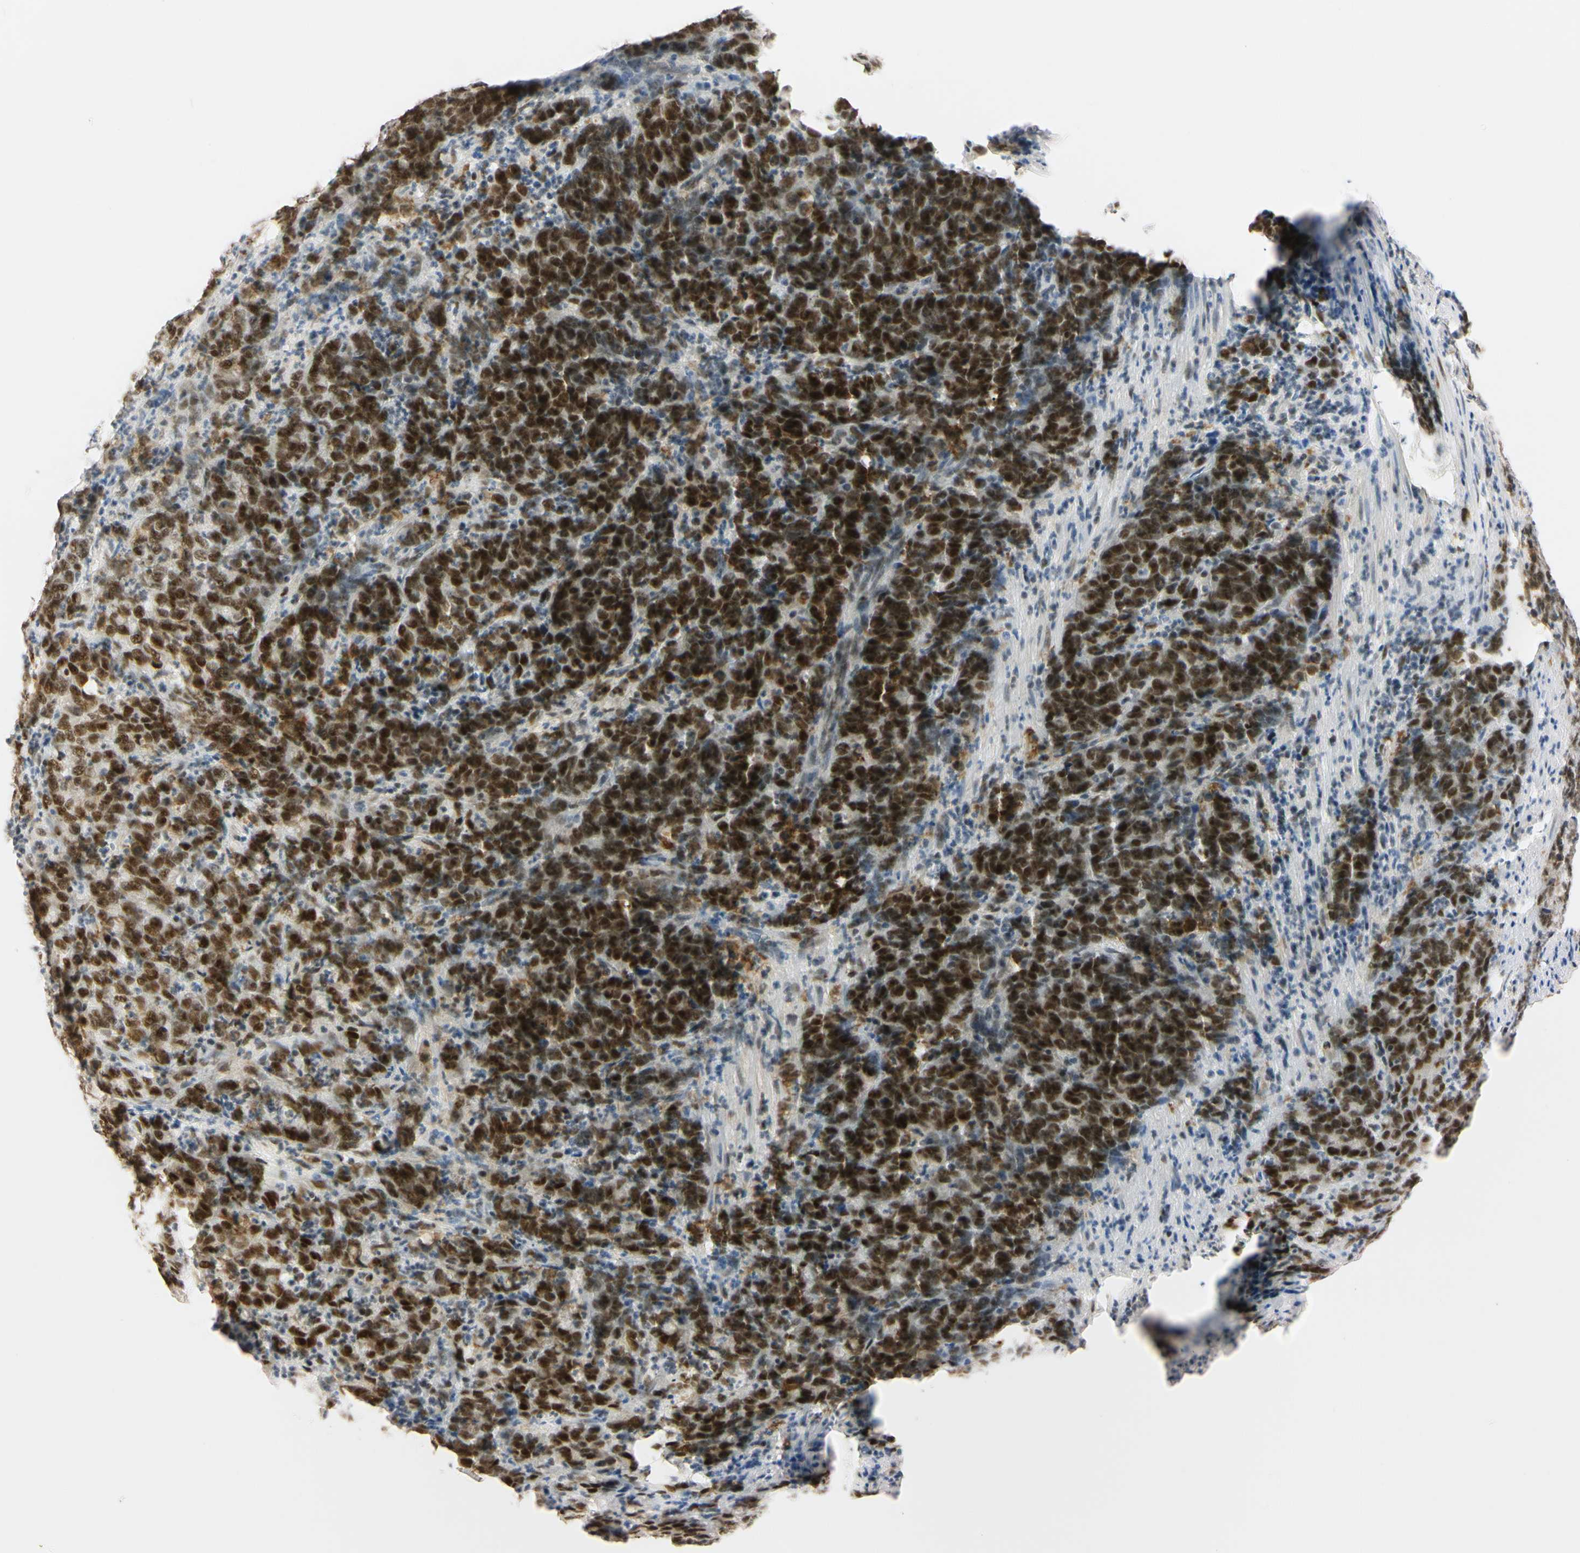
{"staining": {"intensity": "strong", "quantity": ">75%", "location": "nuclear"}, "tissue": "stomach cancer", "cell_type": "Tumor cells", "image_type": "cancer", "snomed": [{"axis": "morphology", "description": "Adenocarcinoma, NOS"}, {"axis": "topography", "description": "Stomach, lower"}], "caption": "Immunohistochemistry (IHC) (DAB (3,3'-diaminobenzidine)) staining of adenocarcinoma (stomach) shows strong nuclear protein staining in approximately >75% of tumor cells. The staining is performed using DAB (3,3'-diaminobenzidine) brown chromogen to label protein expression. The nuclei are counter-stained blue using hematoxylin.", "gene": "ZNF134", "patient": {"sex": "female", "age": 71}}